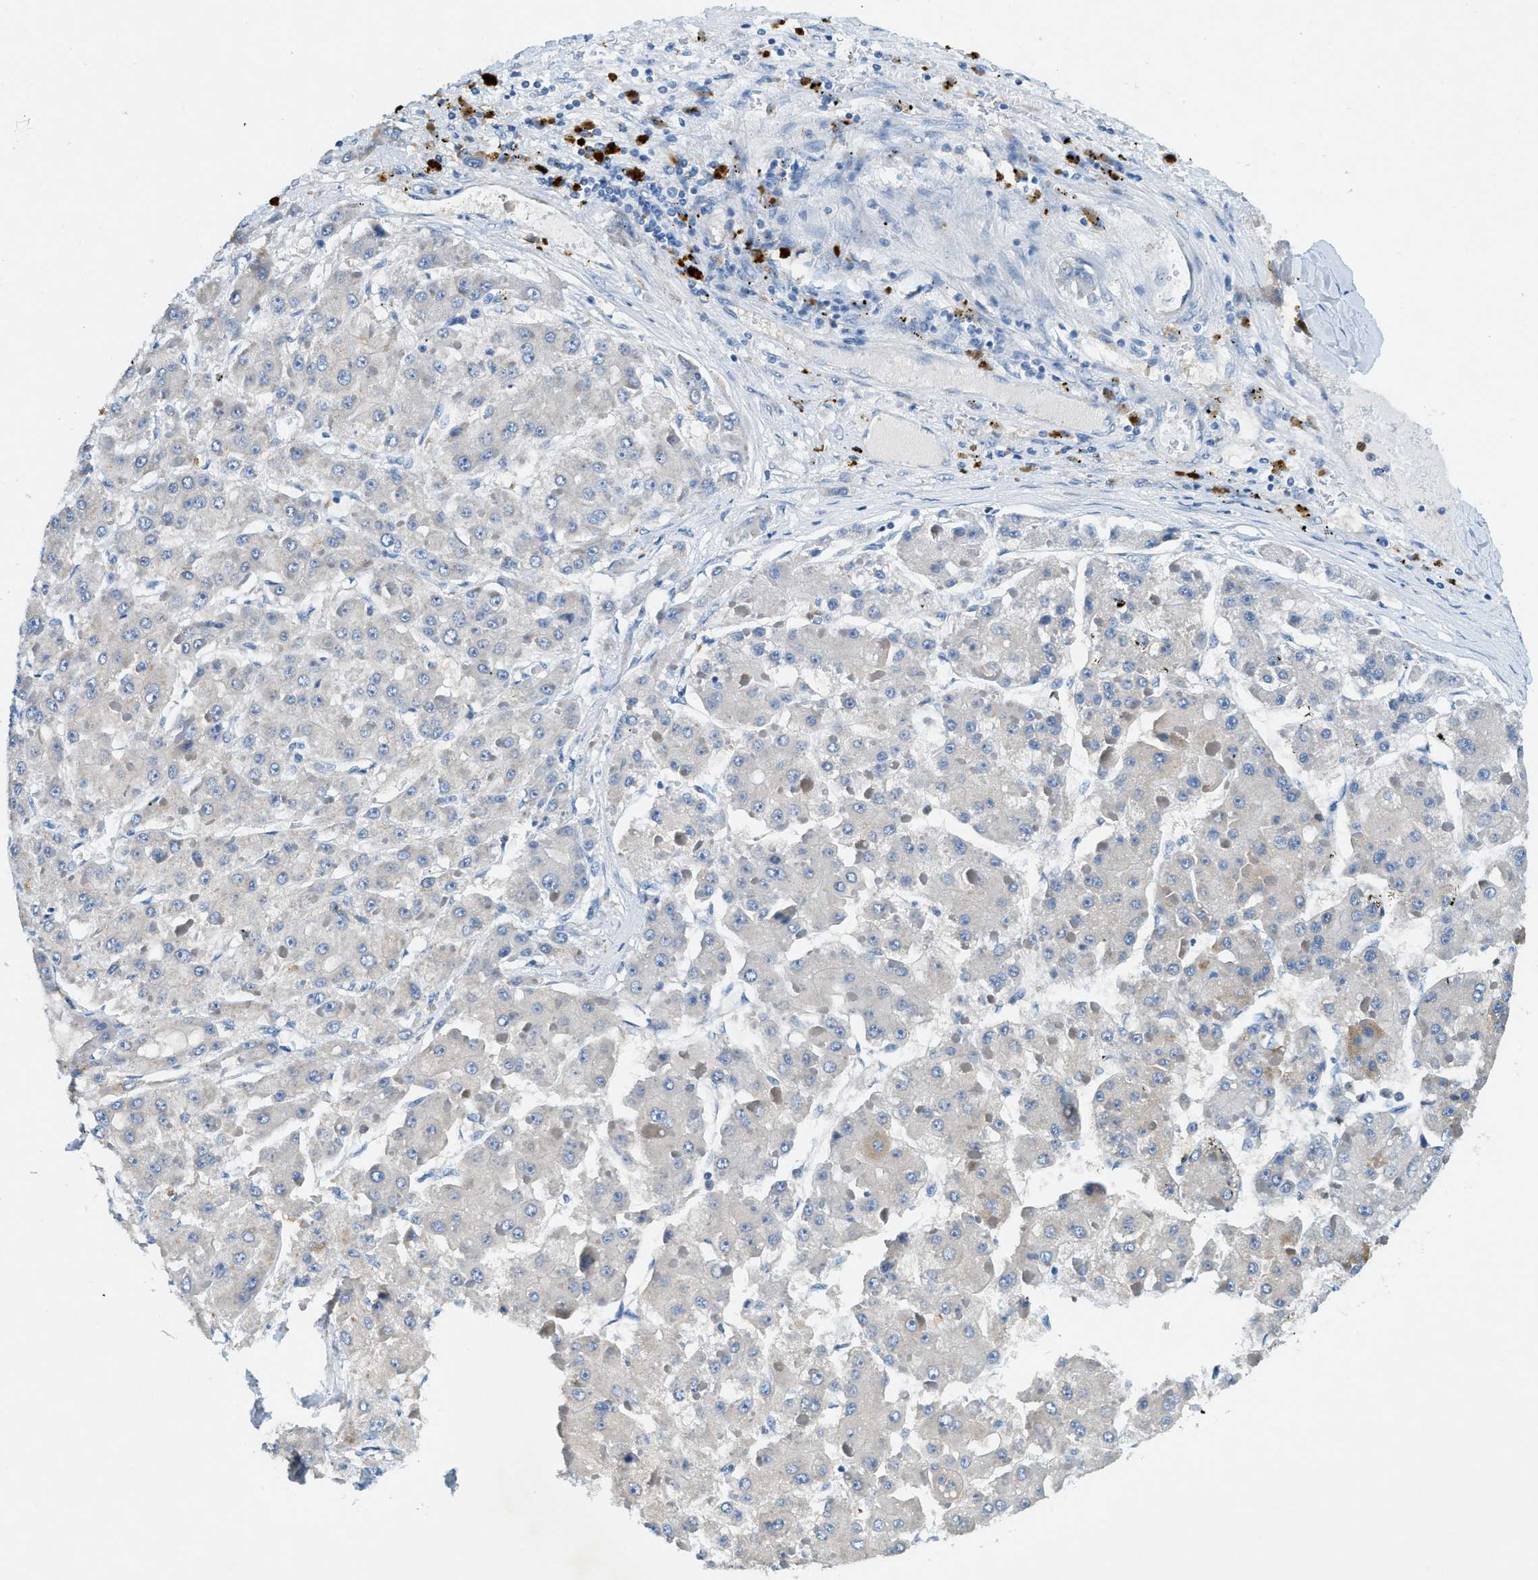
{"staining": {"intensity": "negative", "quantity": "none", "location": "none"}, "tissue": "liver cancer", "cell_type": "Tumor cells", "image_type": "cancer", "snomed": [{"axis": "morphology", "description": "Carcinoma, Hepatocellular, NOS"}, {"axis": "topography", "description": "Liver"}], "caption": "Immunohistochemistry of liver cancer reveals no staining in tumor cells.", "gene": "ZDHHC13", "patient": {"sex": "female", "age": 73}}